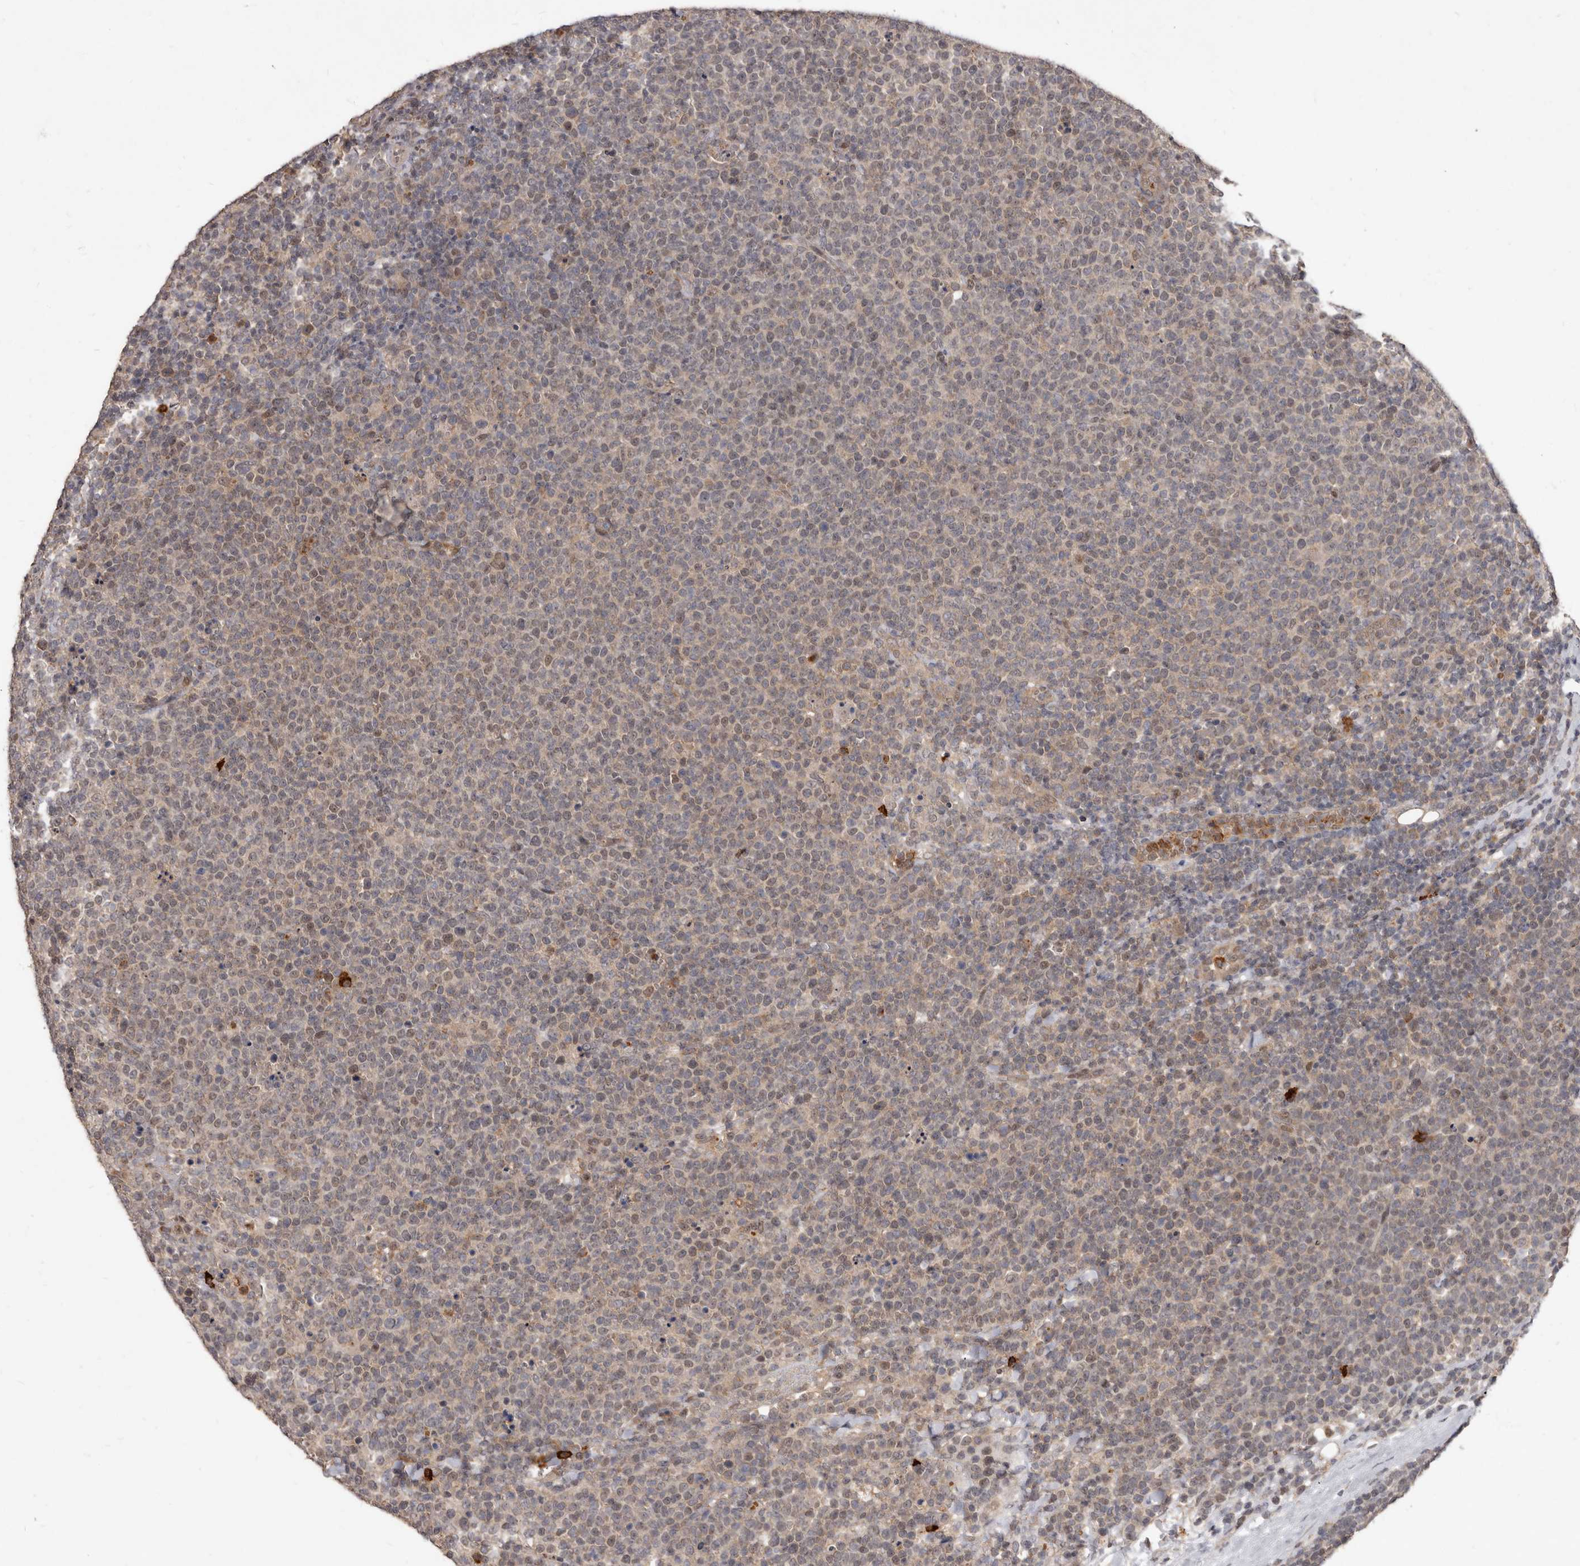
{"staining": {"intensity": "weak", "quantity": "<25%", "location": "cytoplasmic/membranous"}, "tissue": "lymphoma", "cell_type": "Tumor cells", "image_type": "cancer", "snomed": [{"axis": "morphology", "description": "Malignant lymphoma, non-Hodgkin's type, High grade"}, {"axis": "topography", "description": "Lymph node"}], "caption": "DAB (3,3'-diaminobenzidine) immunohistochemical staining of malignant lymphoma, non-Hodgkin's type (high-grade) reveals no significant staining in tumor cells.", "gene": "ACLY", "patient": {"sex": "male", "age": 61}}